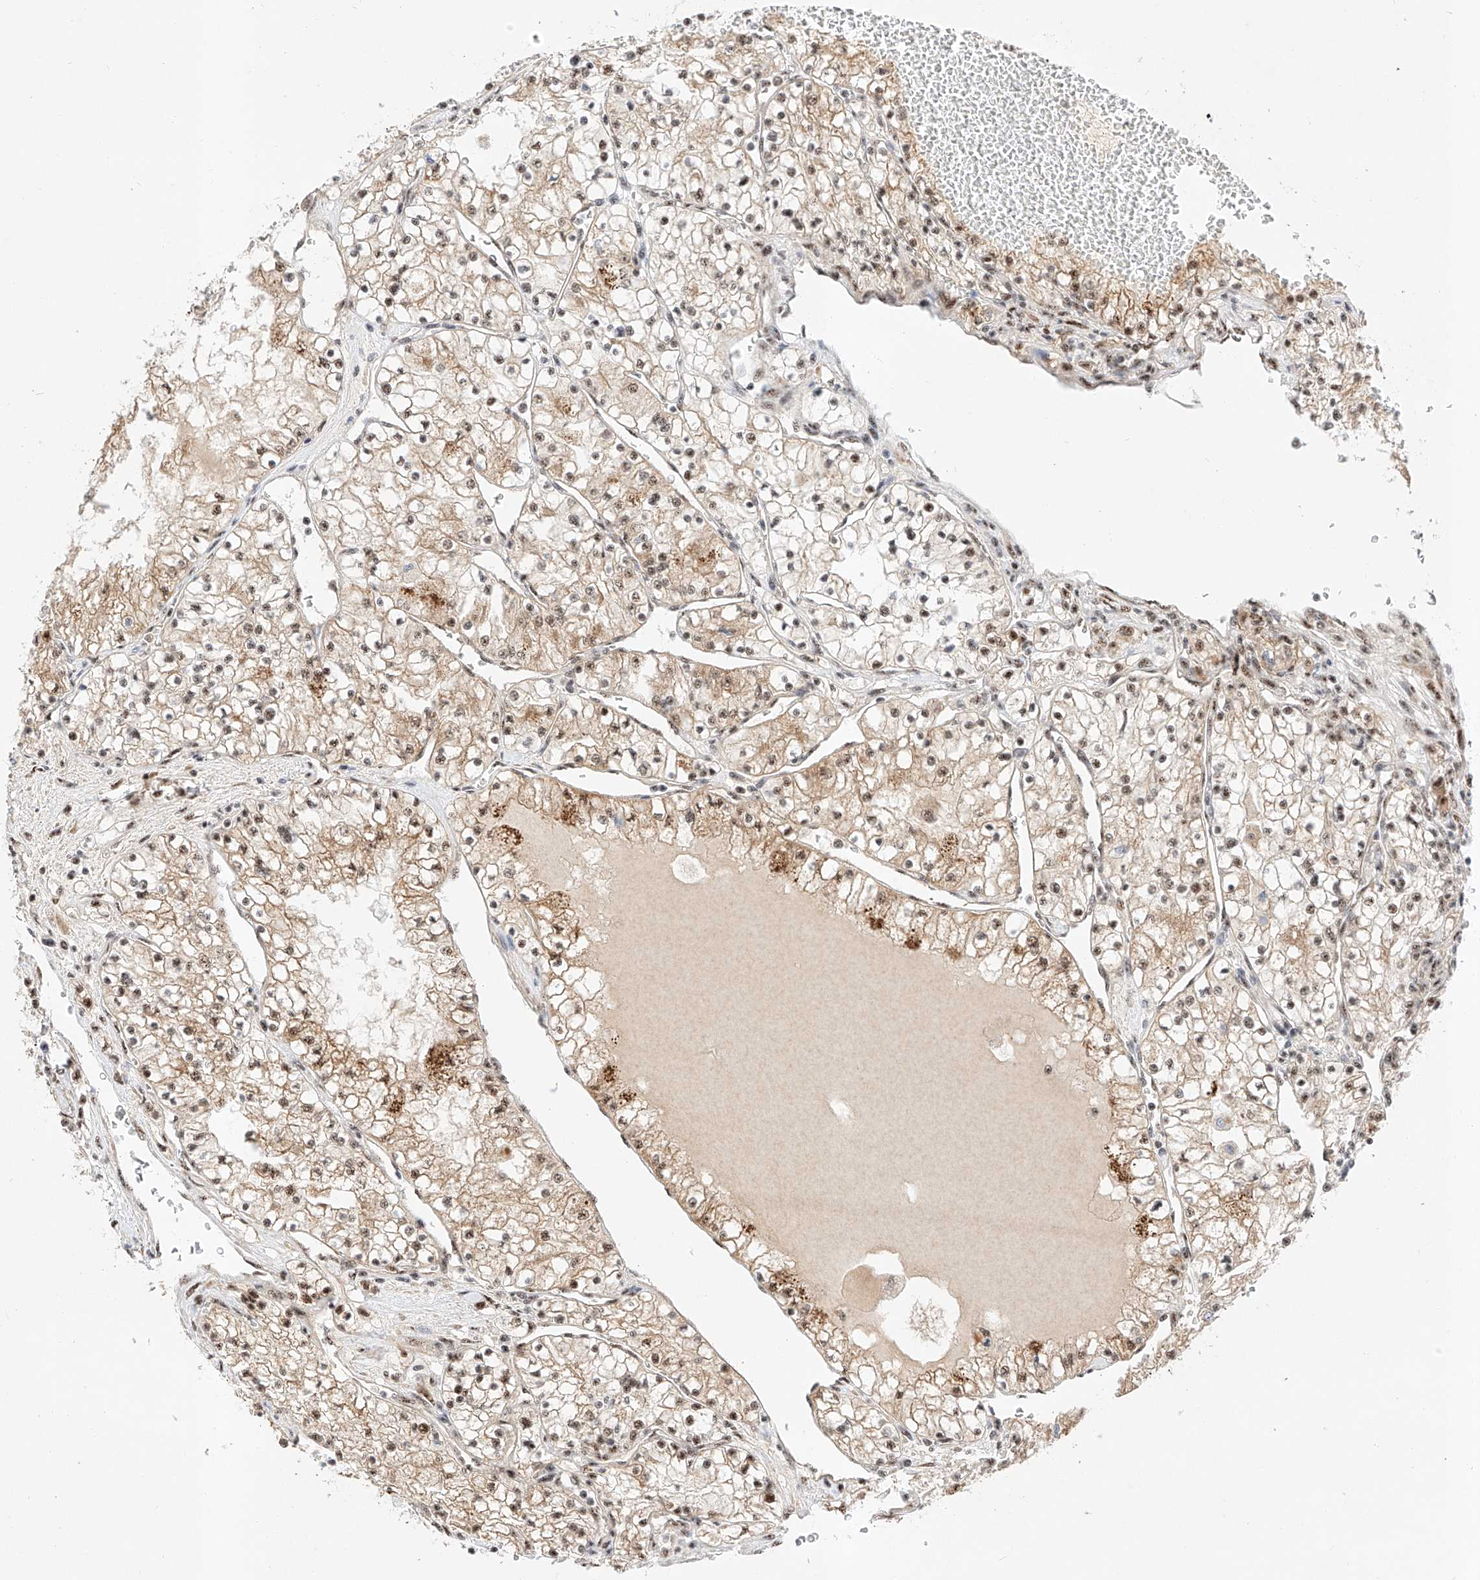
{"staining": {"intensity": "moderate", "quantity": ">75%", "location": "cytoplasmic/membranous,nuclear"}, "tissue": "renal cancer", "cell_type": "Tumor cells", "image_type": "cancer", "snomed": [{"axis": "morphology", "description": "Normal tissue, NOS"}, {"axis": "morphology", "description": "Adenocarcinoma, NOS"}, {"axis": "topography", "description": "Kidney"}], "caption": "Human adenocarcinoma (renal) stained with a brown dye displays moderate cytoplasmic/membranous and nuclear positive expression in approximately >75% of tumor cells.", "gene": "ATXN7L2", "patient": {"sex": "male", "age": 68}}